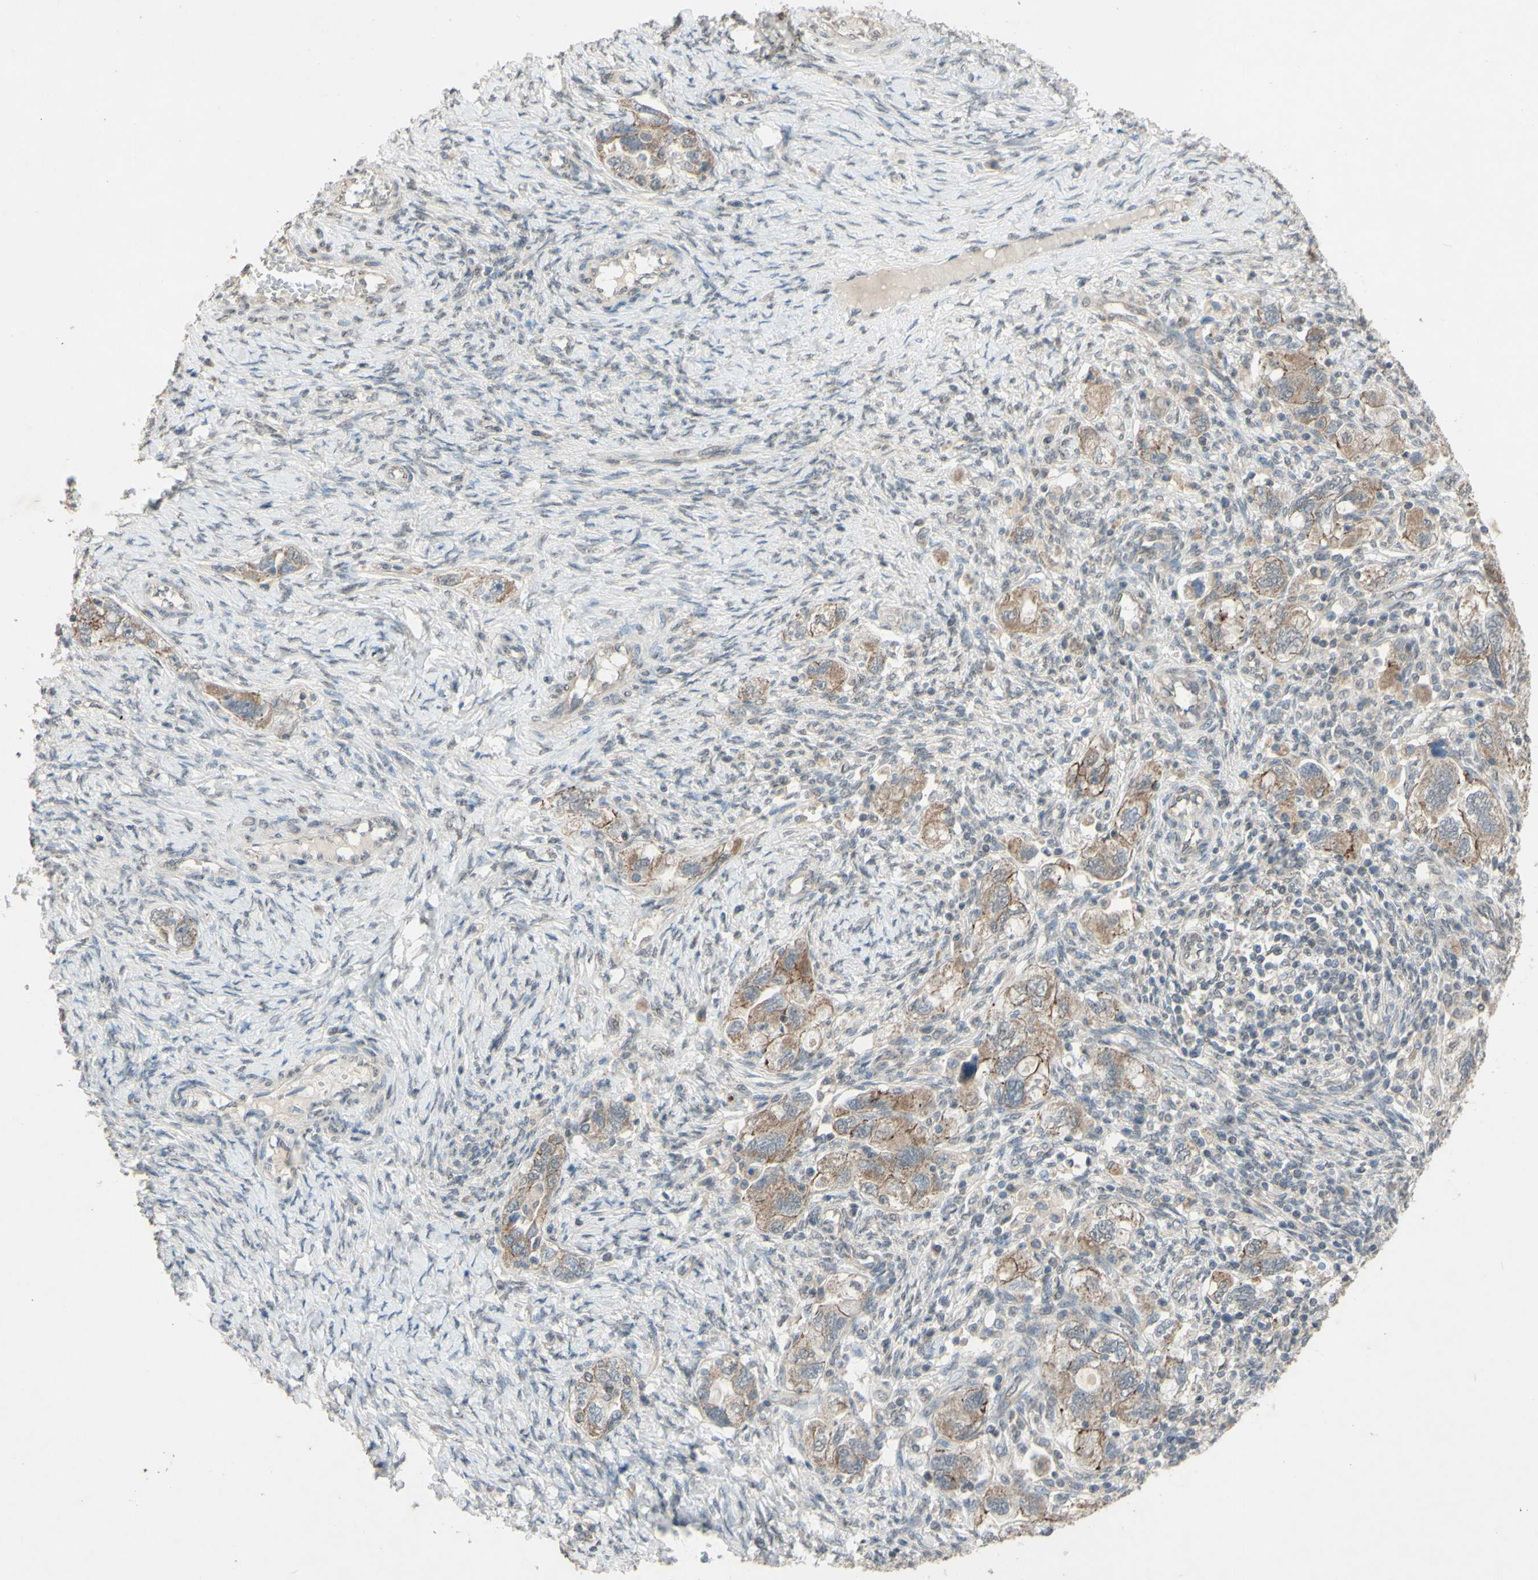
{"staining": {"intensity": "moderate", "quantity": ">75%", "location": "cytoplasmic/membranous"}, "tissue": "ovarian cancer", "cell_type": "Tumor cells", "image_type": "cancer", "snomed": [{"axis": "morphology", "description": "Carcinoma, NOS"}, {"axis": "morphology", "description": "Cystadenocarcinoma, serous, NOS"}, {"axis": "topography", "description": "Ovary"}], "caption": "IHC (DAB) staining of human serous cystadenocarcinoma (ovarian) exhibits moderate cytoplasmic/membranous protein positivity in about >75% of tumor cells. The staining was performed using DAB (3,3'-diaminobenzidine), with brown indicating positive protein expression. Nuclei are stained blue with hematoxylin.", "gene": "CDCP1", "patient": {"sex": "female", "age": 69}}